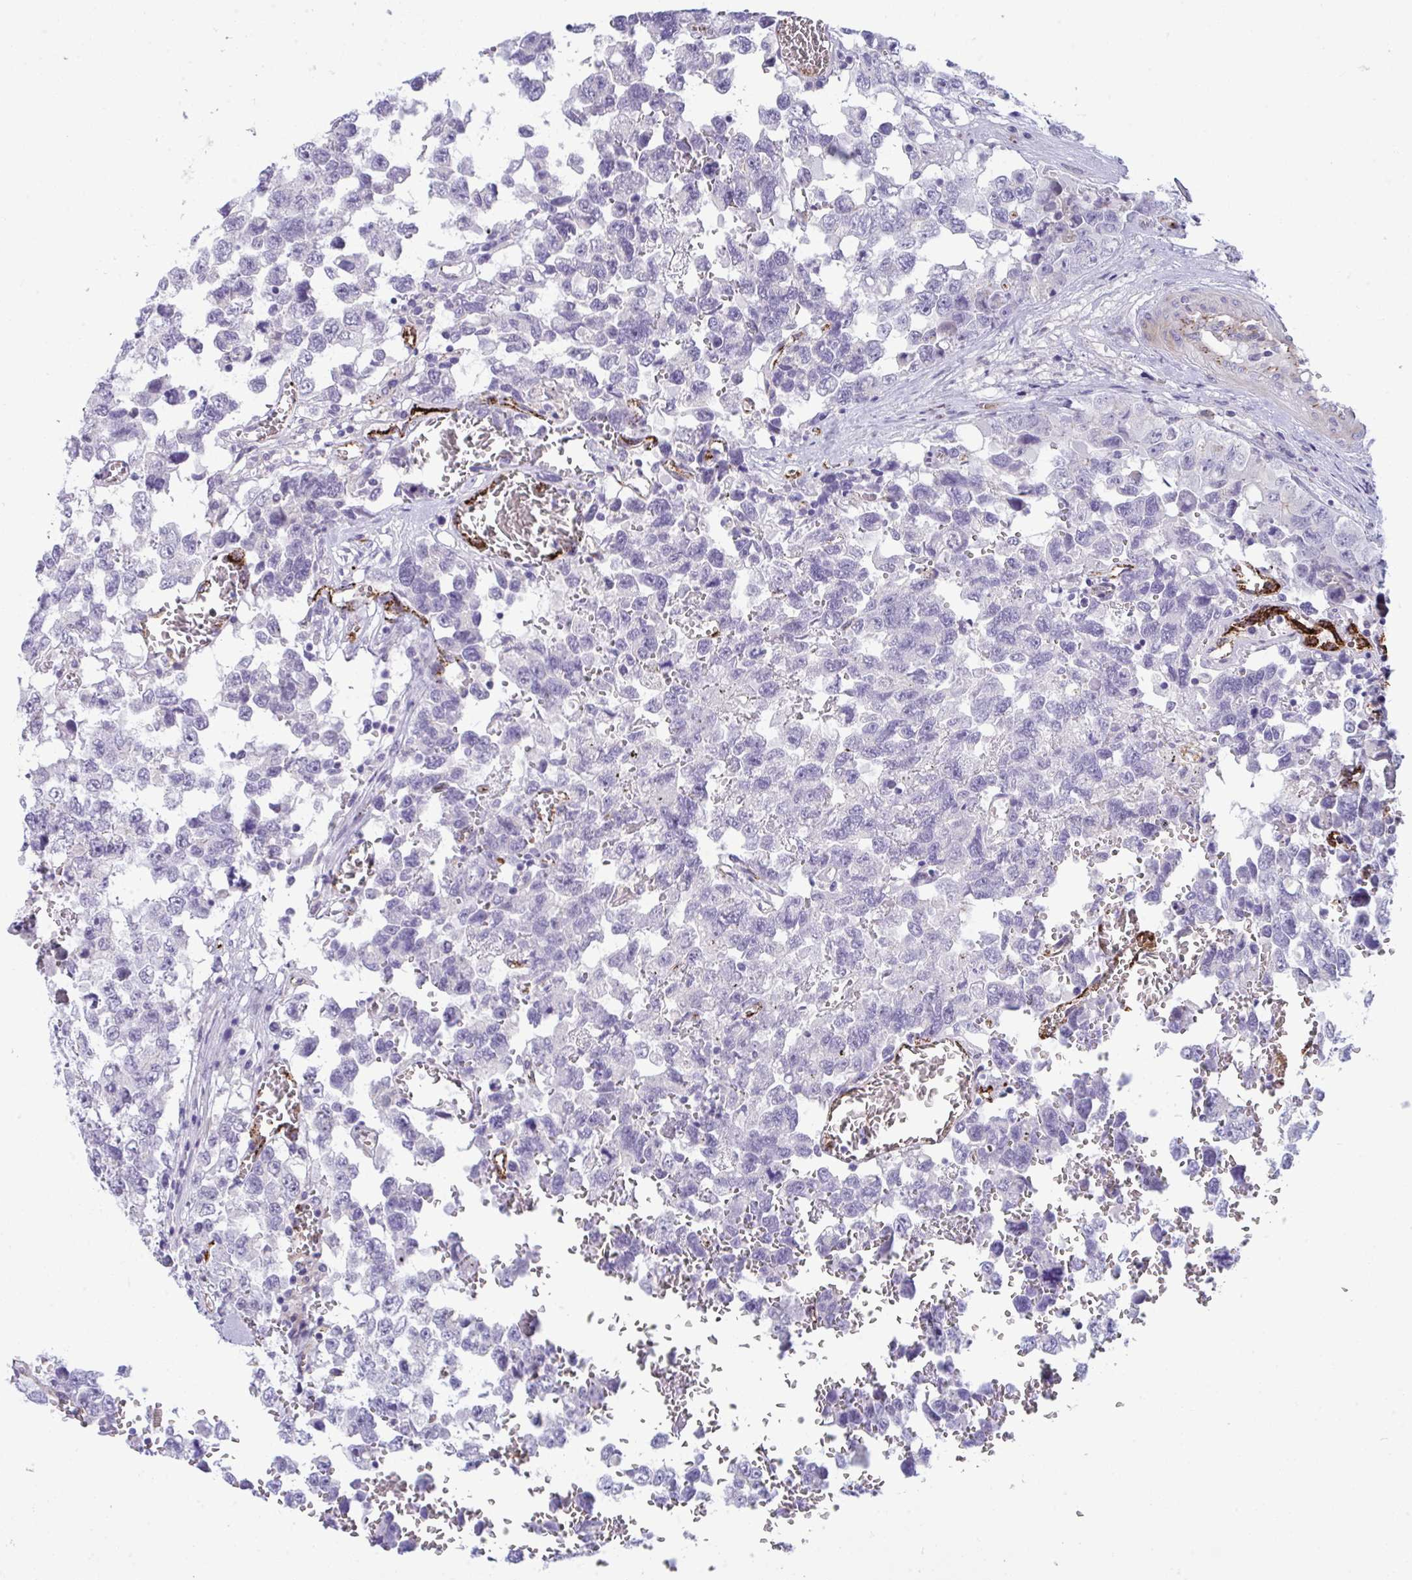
{"staining": {"intensity": "negative", "quantity": "none", "location": "none"}, "tissue": "testis cancer", "cell_type": "Tumor cells", "image_type": "cancer", "snomed": [{"axis": "morphology", "description": "Carcinoma, Embryonal, NOS"}, {"axis": "topography", "description": "Testis"}], "caption": "IHC of human testis cancer (embryonal carcinoma) shows no expression in tumor cells. (IHC, brightfield microscopy, high magnification).", "gene": "TOR1AIP2", "patient": {"sex": "male", "age": 18}}